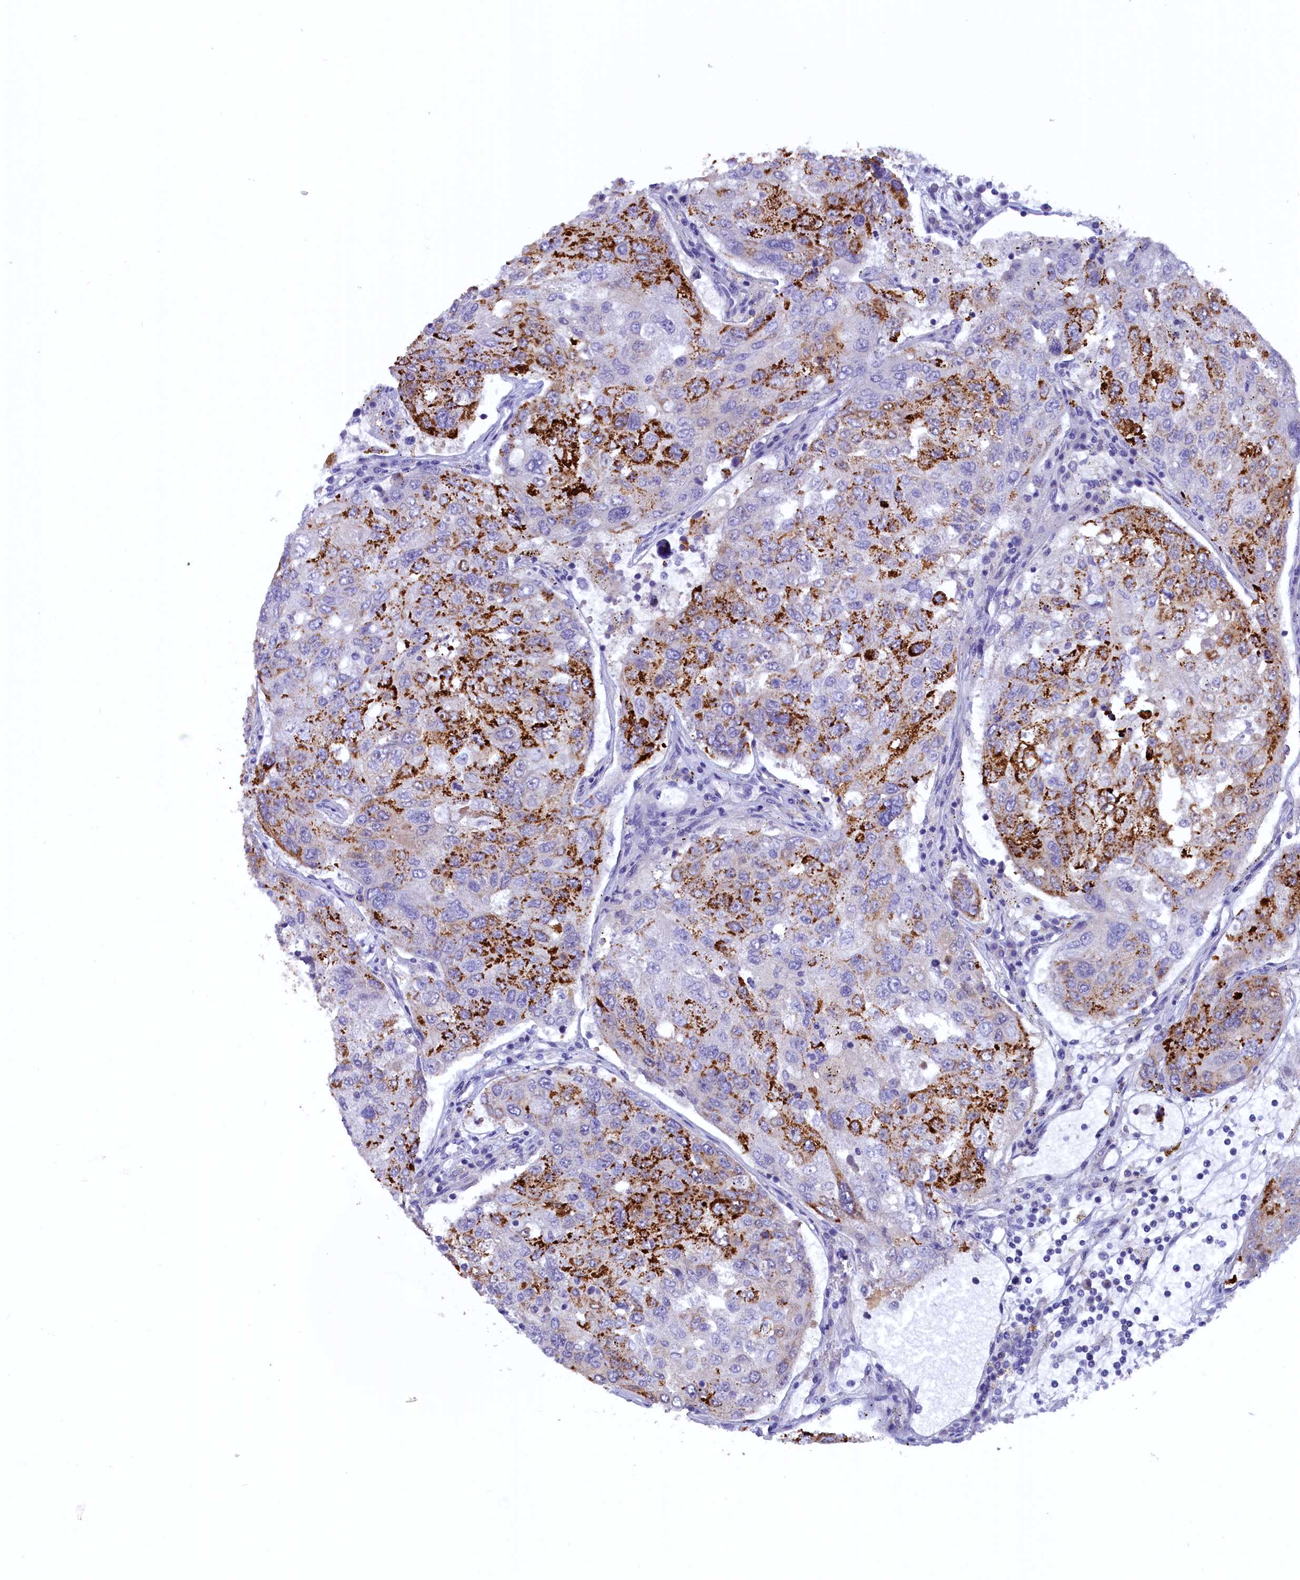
{"staining": {"intensity": "strong", "quantity": "25%-75%", "location": "cytoplasmic/membranous"}, "tissue": "urothelial cancer", "cell_type": "Tumor cells", "image_type": "cancer", "snomed": [{"axis": "morphology", "description": "Urothelial carcinoma, High grade"}, {"axis": "topography", "description": "Lymph node"}, {"axis": "topography", "description": "Urinary bladder"}], "caption": "Protein staining displays strong cytoplasmic/membranous expression in about 25%-75% of tumor cells in urothelial carcinoma (high-grade).", "gene": "ZSWIM4", "patient": {"sex": "male", "age": 51}}